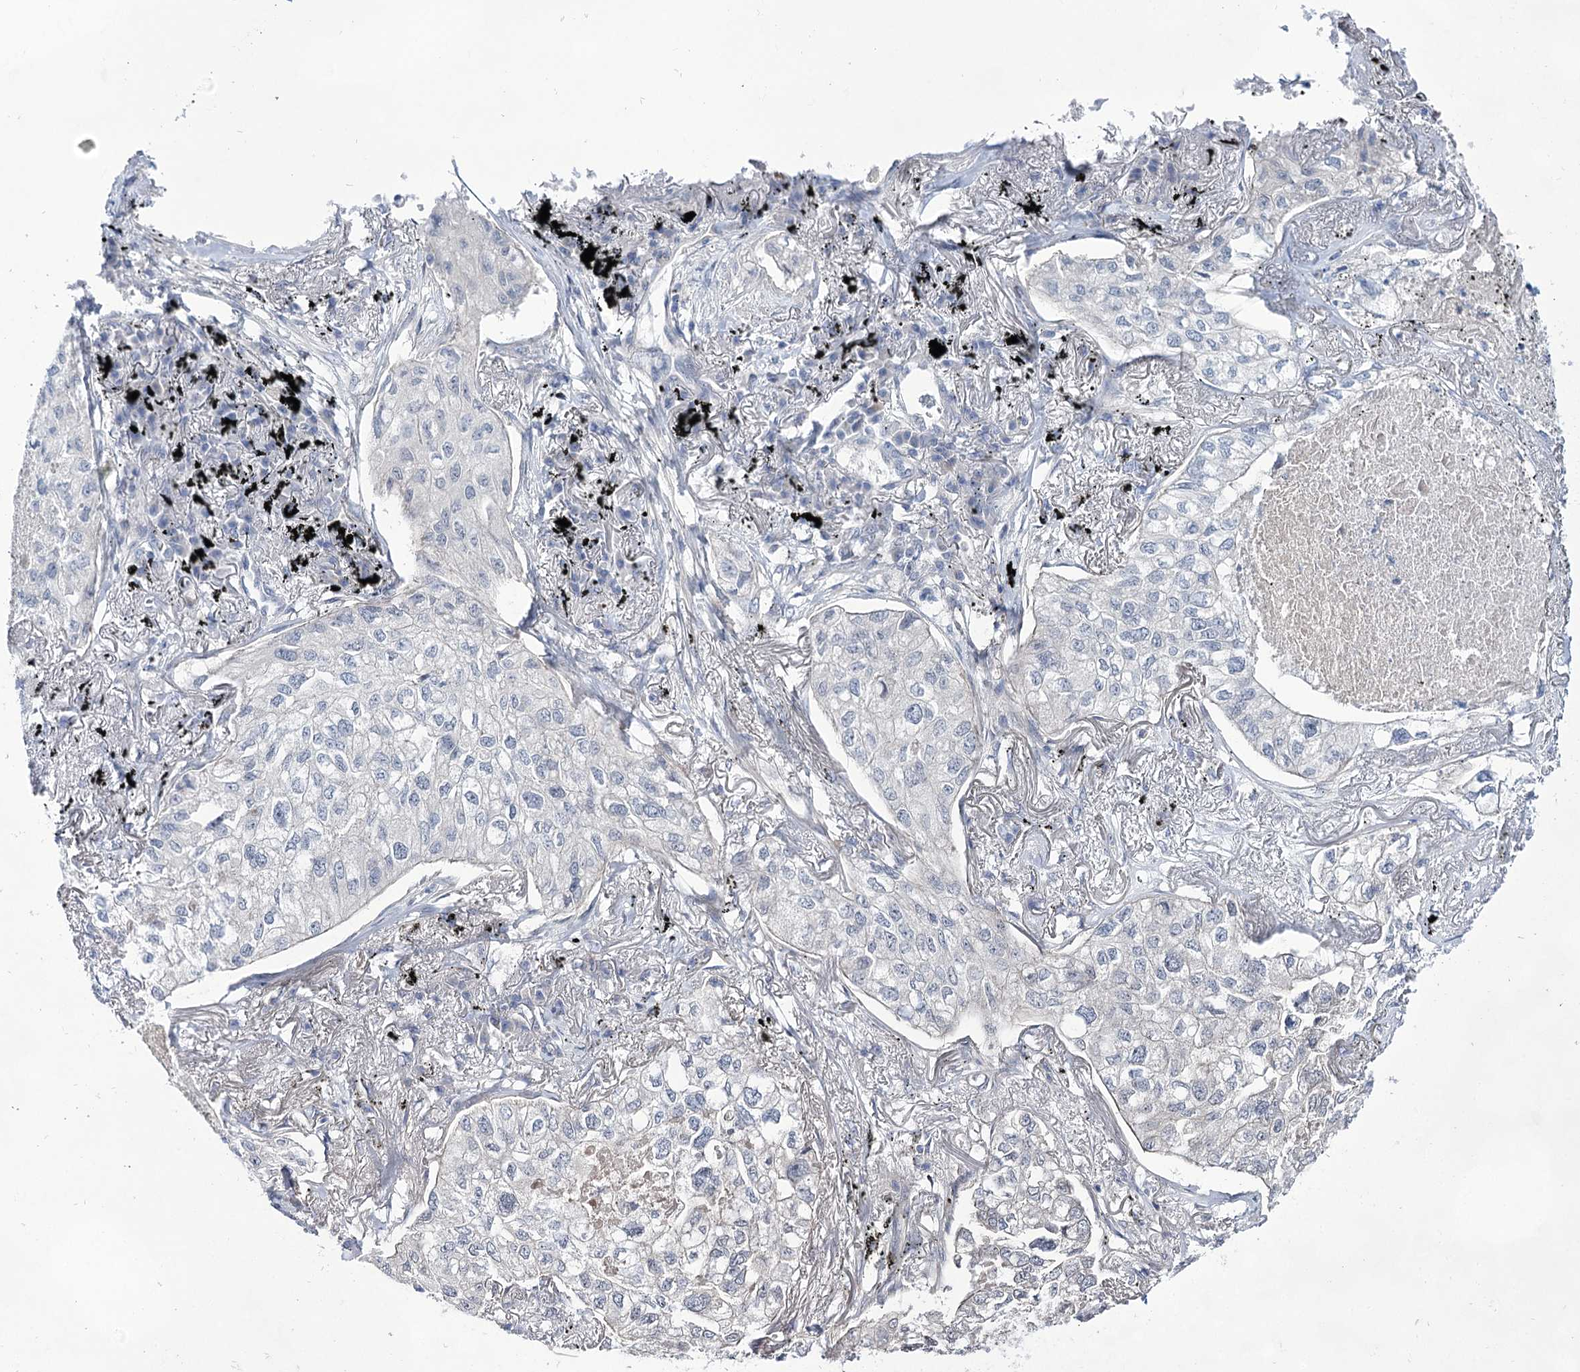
{"staining": {"intensity": "negative", "quantity": "none", "location": "none"}, "tissue": "lung cancer", "cell_type": "Tumor cells", "image_type": "cancer", "snomed": [{"axis": "morphology", "description": "Adenocarcinoma, NOS"}, {"axis": "topography", "description": "Lung"}], "caption": "DAB (3,3'-diaminobenzidine) immunohistochemical staining of lung adenocarcinoma exhibits no significant expression in tumor cells.", "gene": "LALBA", "patient": {"sex": "male", "age": 65}}